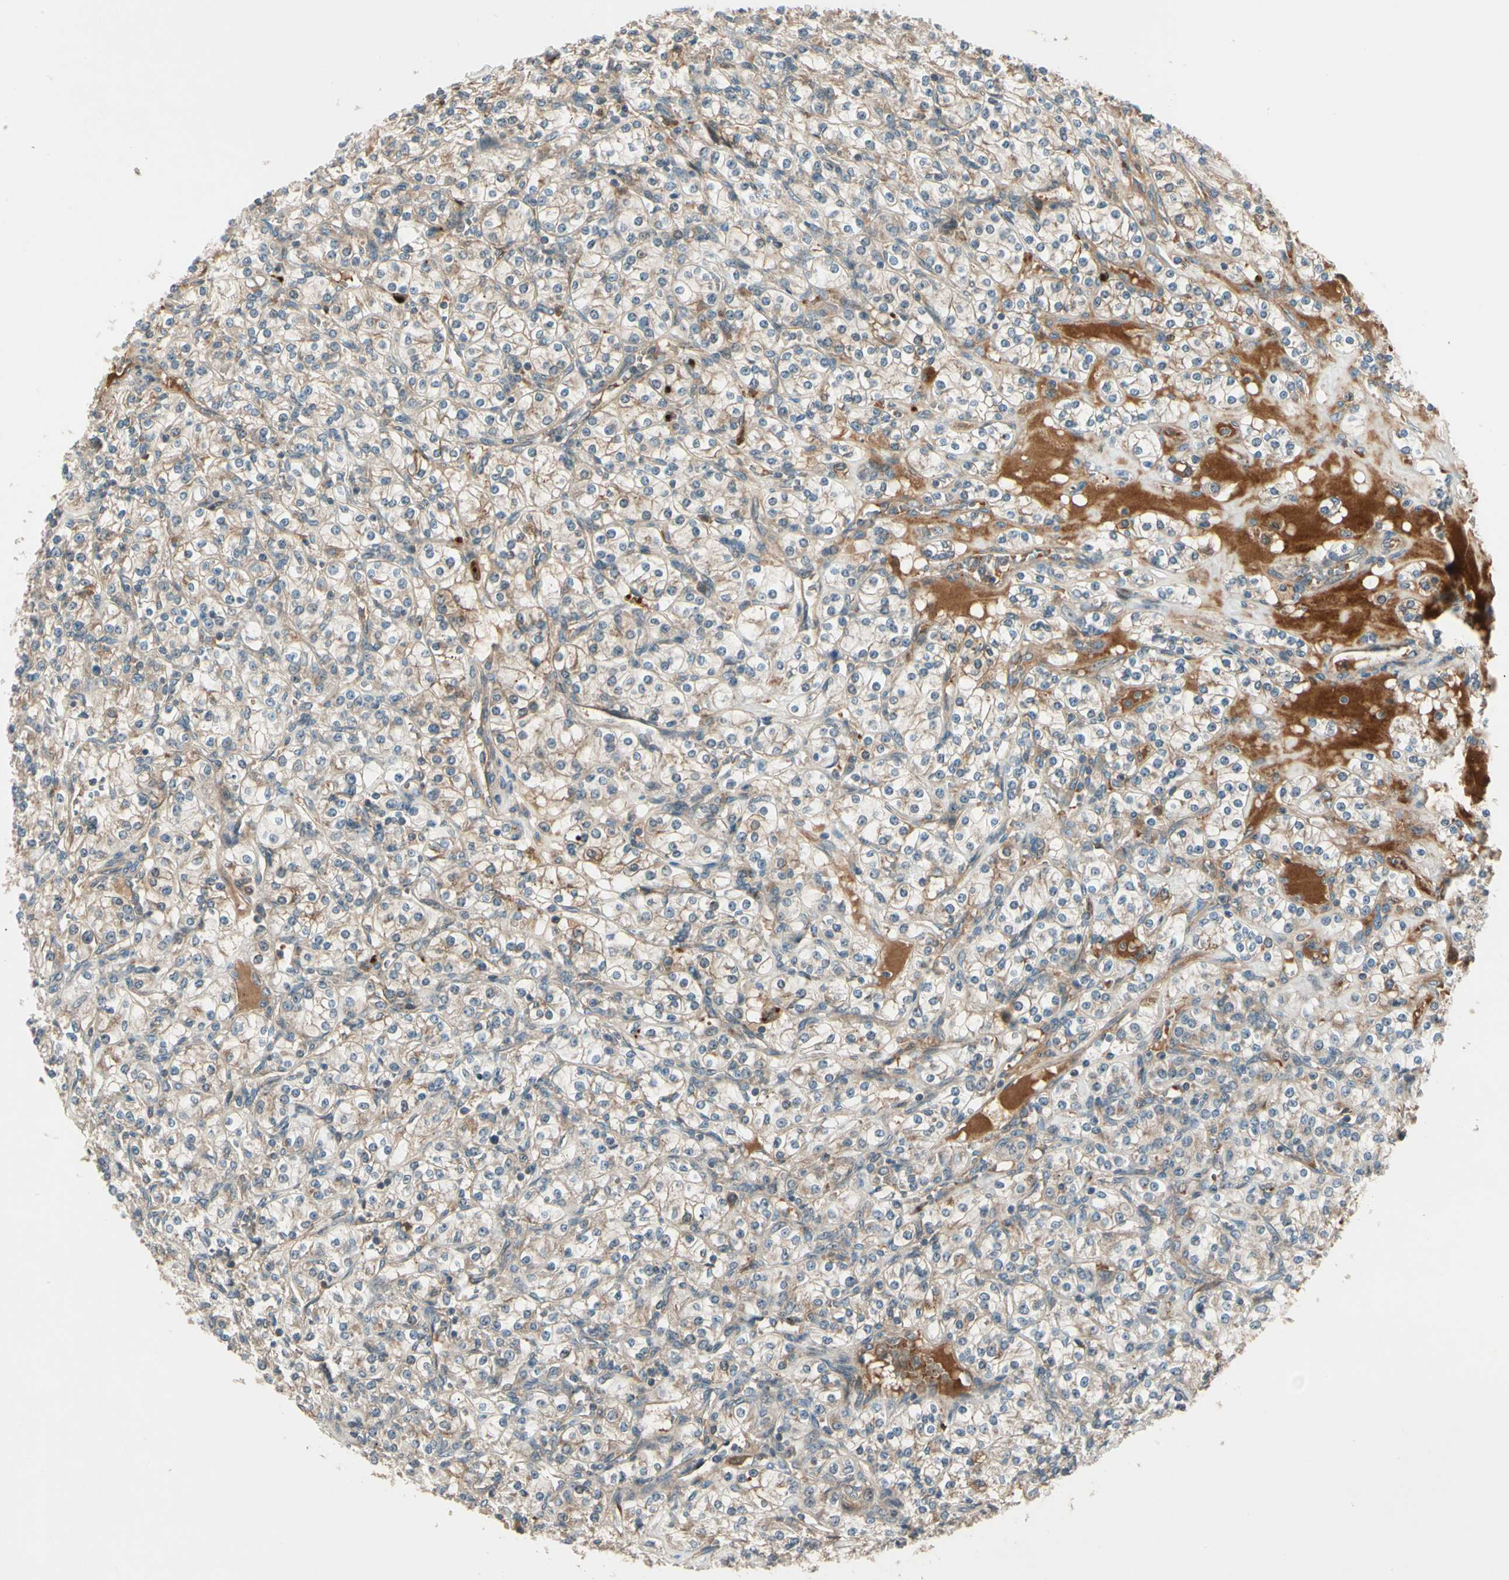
{"staining": {"intensity": "weak", "quantity": ">75%", "location": "cytoplasmic/membranous"}, "tissue": "renal cancer", "cell_type": "Tumor cells", "image_type": "cancer", "snomed": [{"axis": "morphology", "description": "Adenocarcinoma, NOS"}, {"axis": "topography", "description": "Kidney"}], "caption": "Approximately >75% of tumor cells in renal cancer (adenocarcinoma) display weak cytoplasmic/membranous protein positivity as visualized by brown immunohistochemical staining.", "gene": "ACVR1C", "patient": {"sex": "male", "age": 77}}